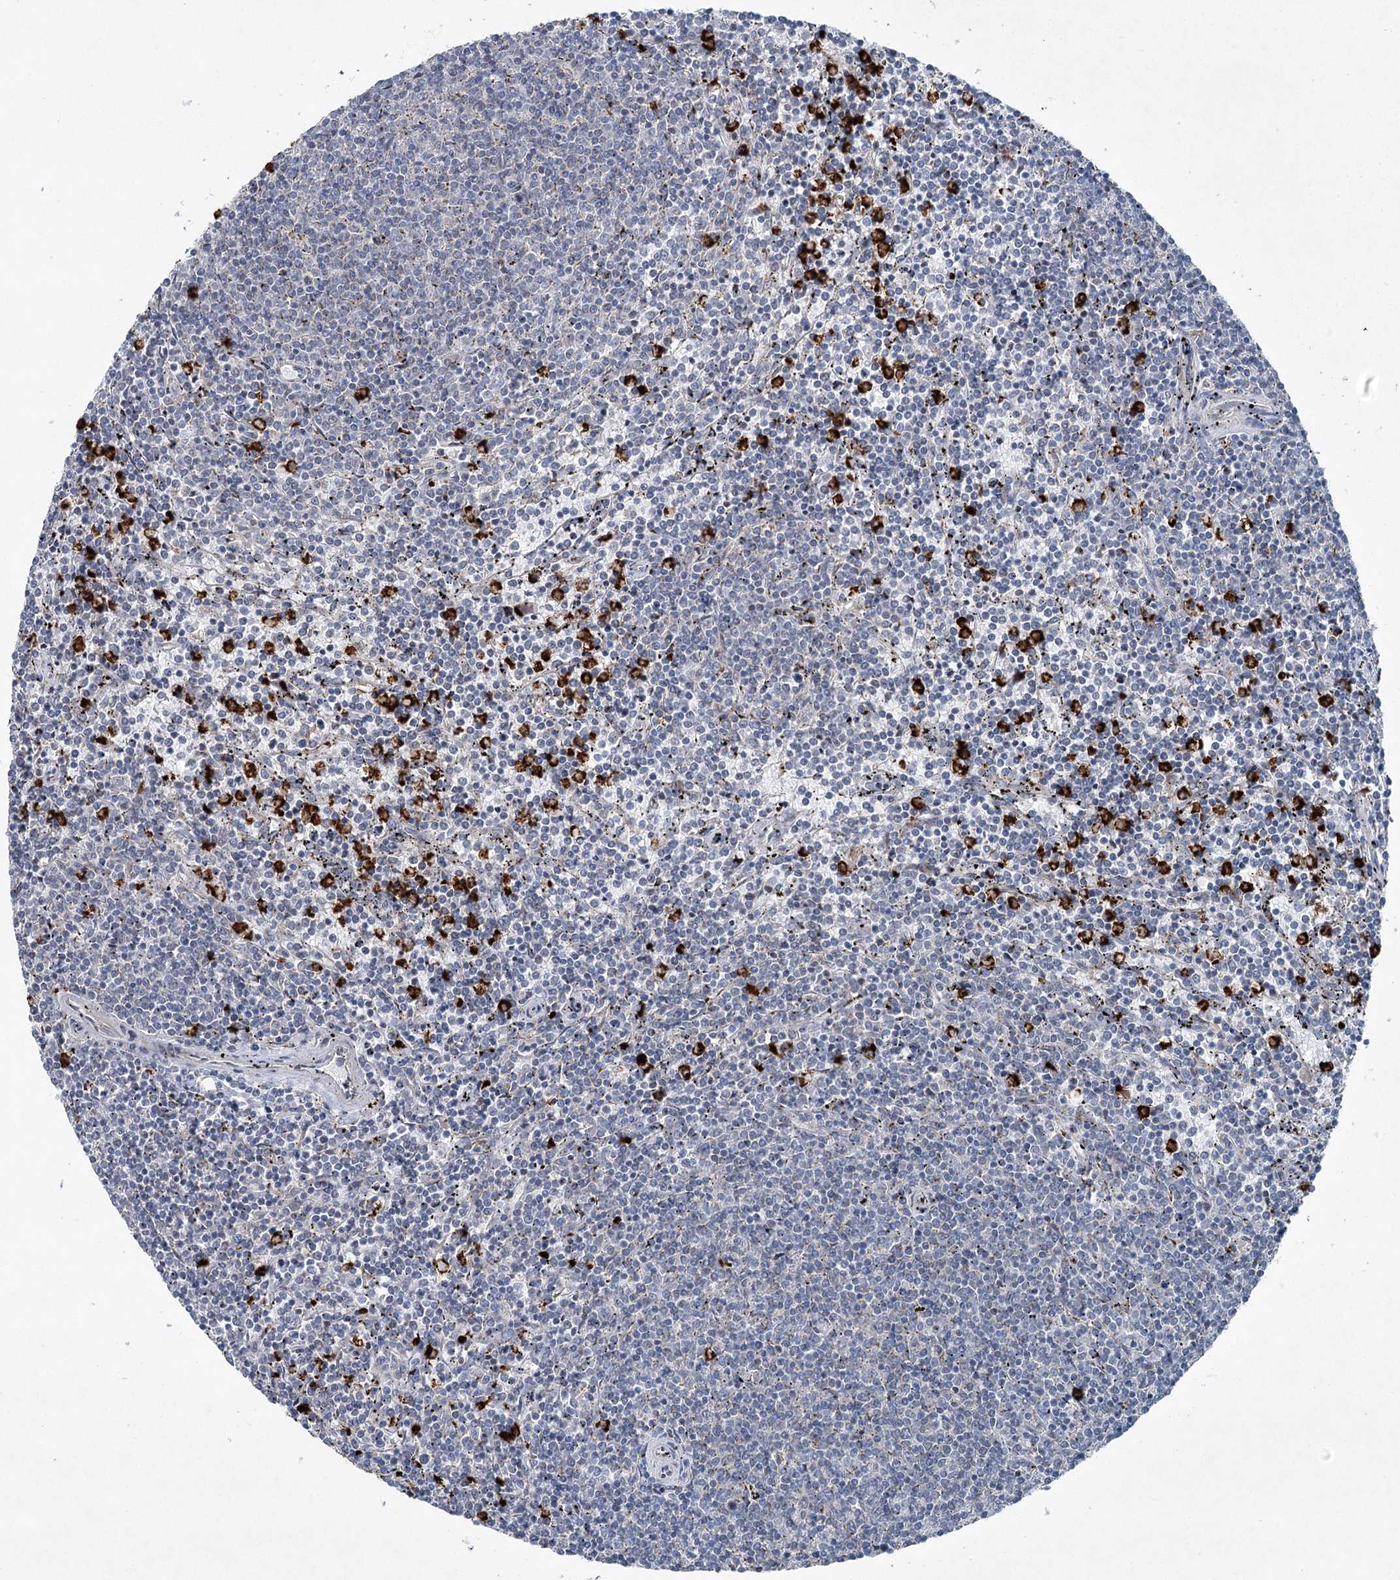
{"staining": {"intensity": "negative", "quantity": "none", "location": "none"}, "tissue": "lymphoma", "cell_type": "Tumor cells", "image_type": "cancer", "snomed": [{"axis": "morphology", "description": "Malignant lymphoma, non-Hodgkin's type, Low grade"}, {"axis": "topography", "description": "Spleen"}], "caption": "Immunohistochemical staining of malignant lymphoma, non-Hodgkin's type (low-grade) demonstrates no significant positivity in tumor cells.", "gene": "PLA2G12A", "patient": {"sex": "female", "age": 50}}